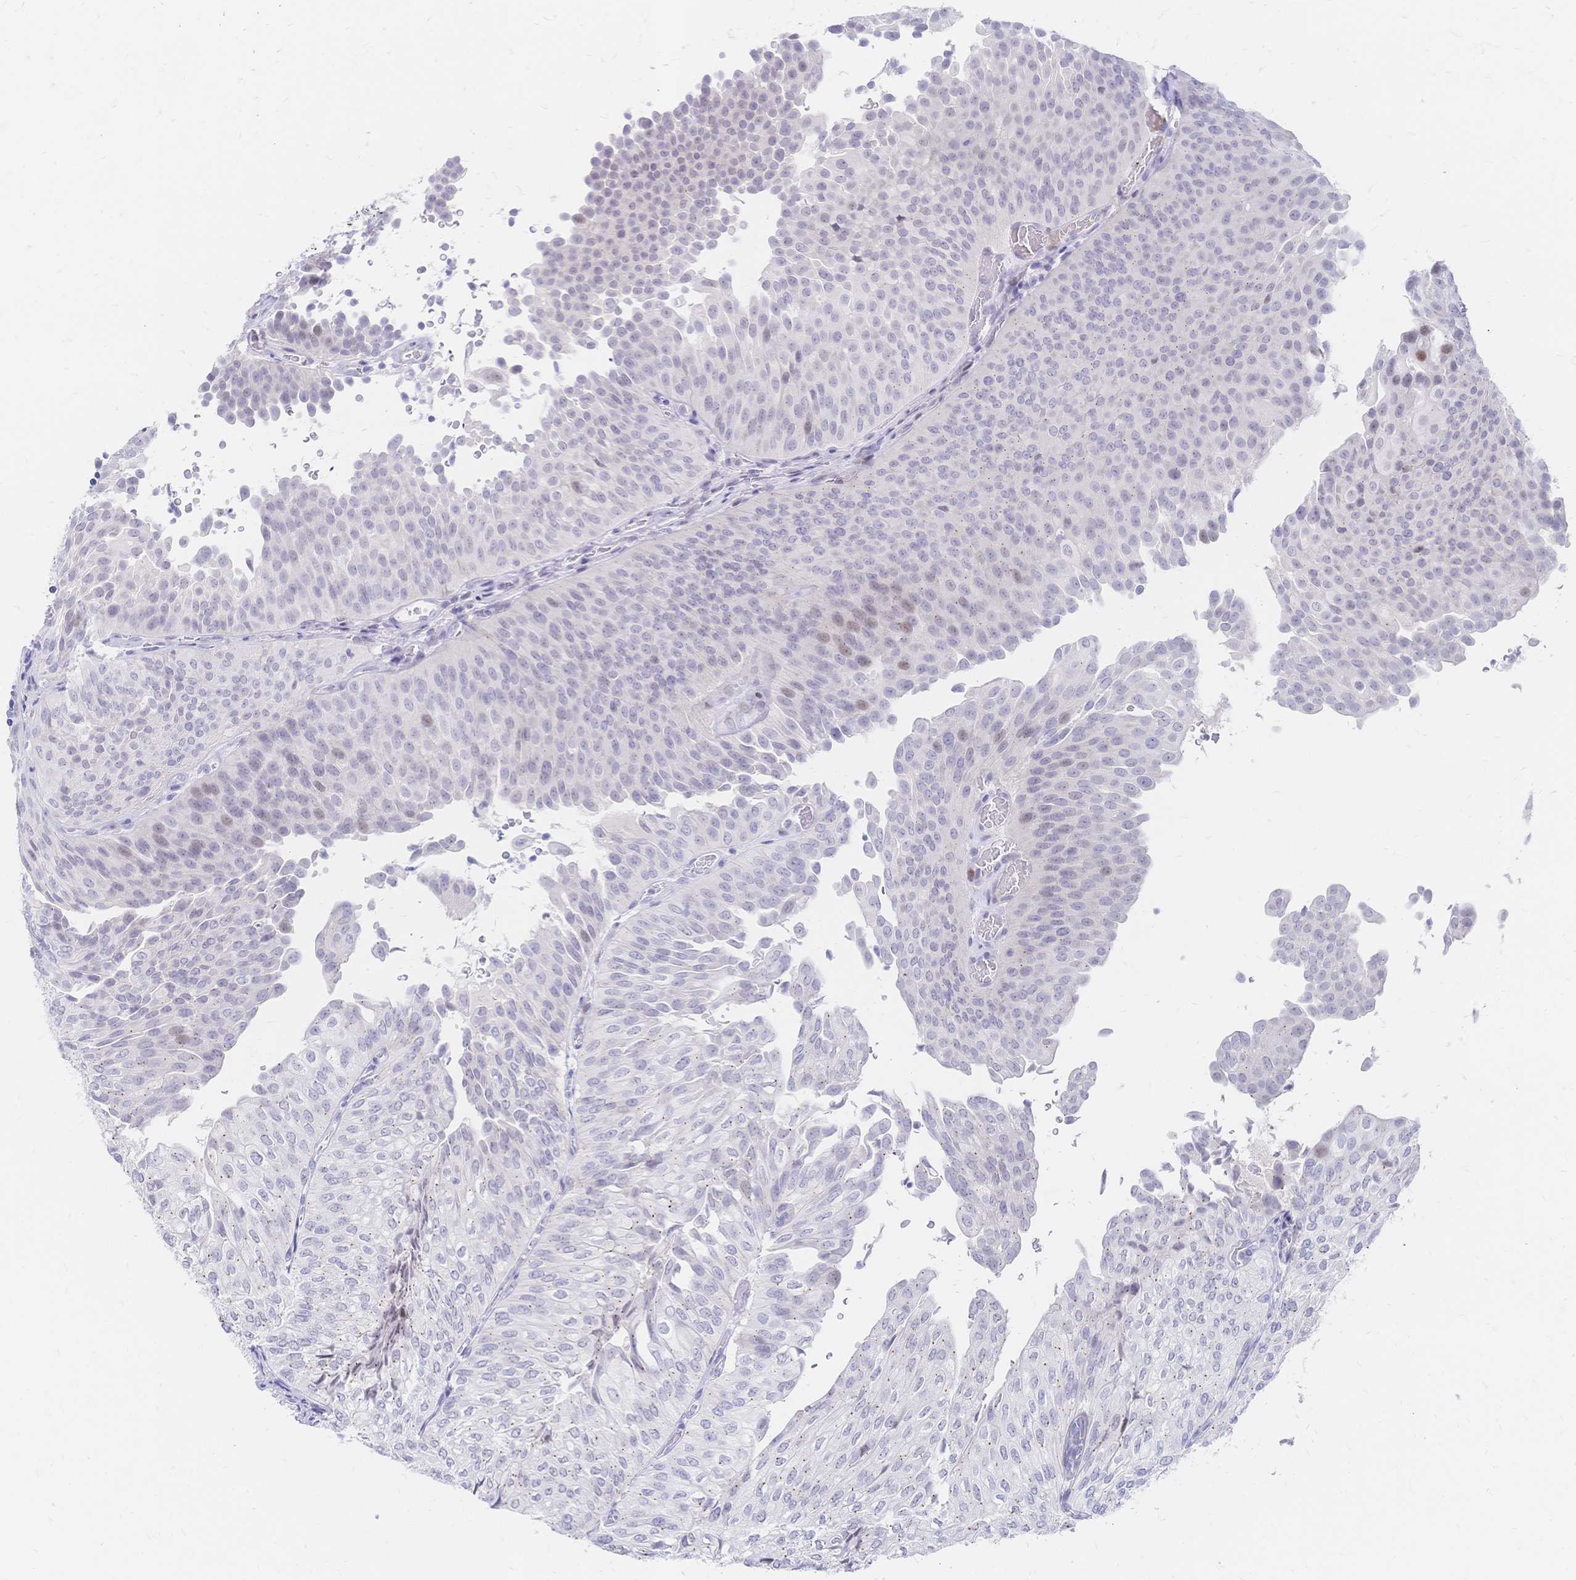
{"staining": {"intensity": "weak", "quantity": "<25%", "location": "nuclear"}, "tissue": "urothelial cancer", "cell_type": "Tumor cells", "image_type": "cancer", "snomed": [{"axis": "morphology", "description": "Urothelial carcinoma, NOS"}, {"axis": "topography", "description": "Urinary bladder"}], "caption": "IHC histopathology image of human urothelial cancer stained for a protein (brown), which exhibits no expression in tumor cells.", "gene": "PSORS1C2", "patient": {"sex": "male", "age": 62}}